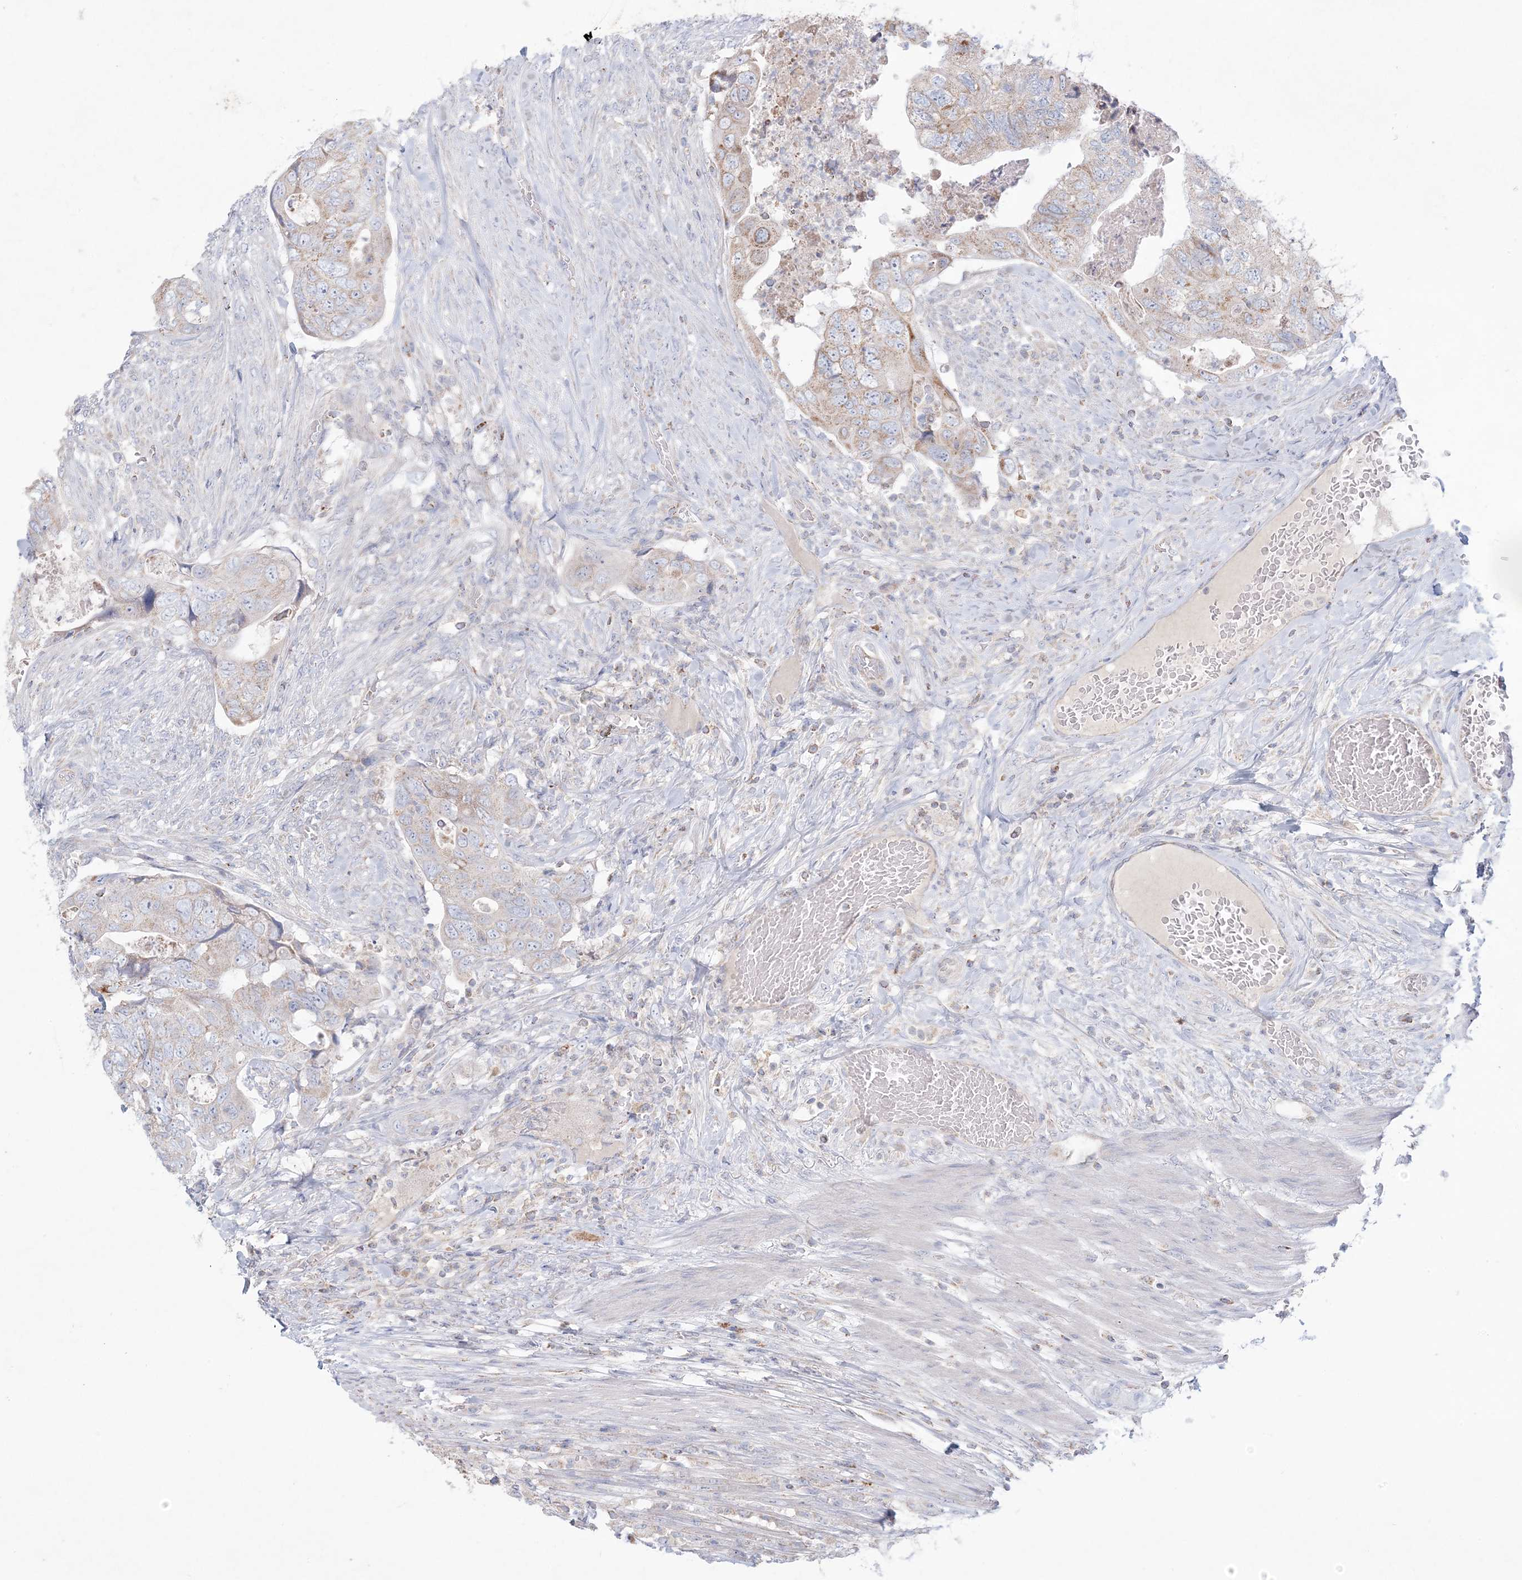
{"staining": {"intensity": "moderate", "quantity": "25%-75%", "location": "cytoplasmic/membranous"}, "tissue": "colorectal cancer", "cell_type": "Tumor cells", "image_type": "cancer", "snomed": [{"axis": "morphology", "description": "Adenocarcinoma, NOS"}, {"axis": "topography", "description": "Rectum"}], "caption": "DAB (3,3'-diaminobenzidine) immunohistochemical staining of human adenocarcinoma (colorectal) demonstrates moderate cytoplasmic/membranous protein expression in about 25%-75% of tumor cells.", "gene": "KCTD6", "patient": {"sex": "male", "age": 63}}